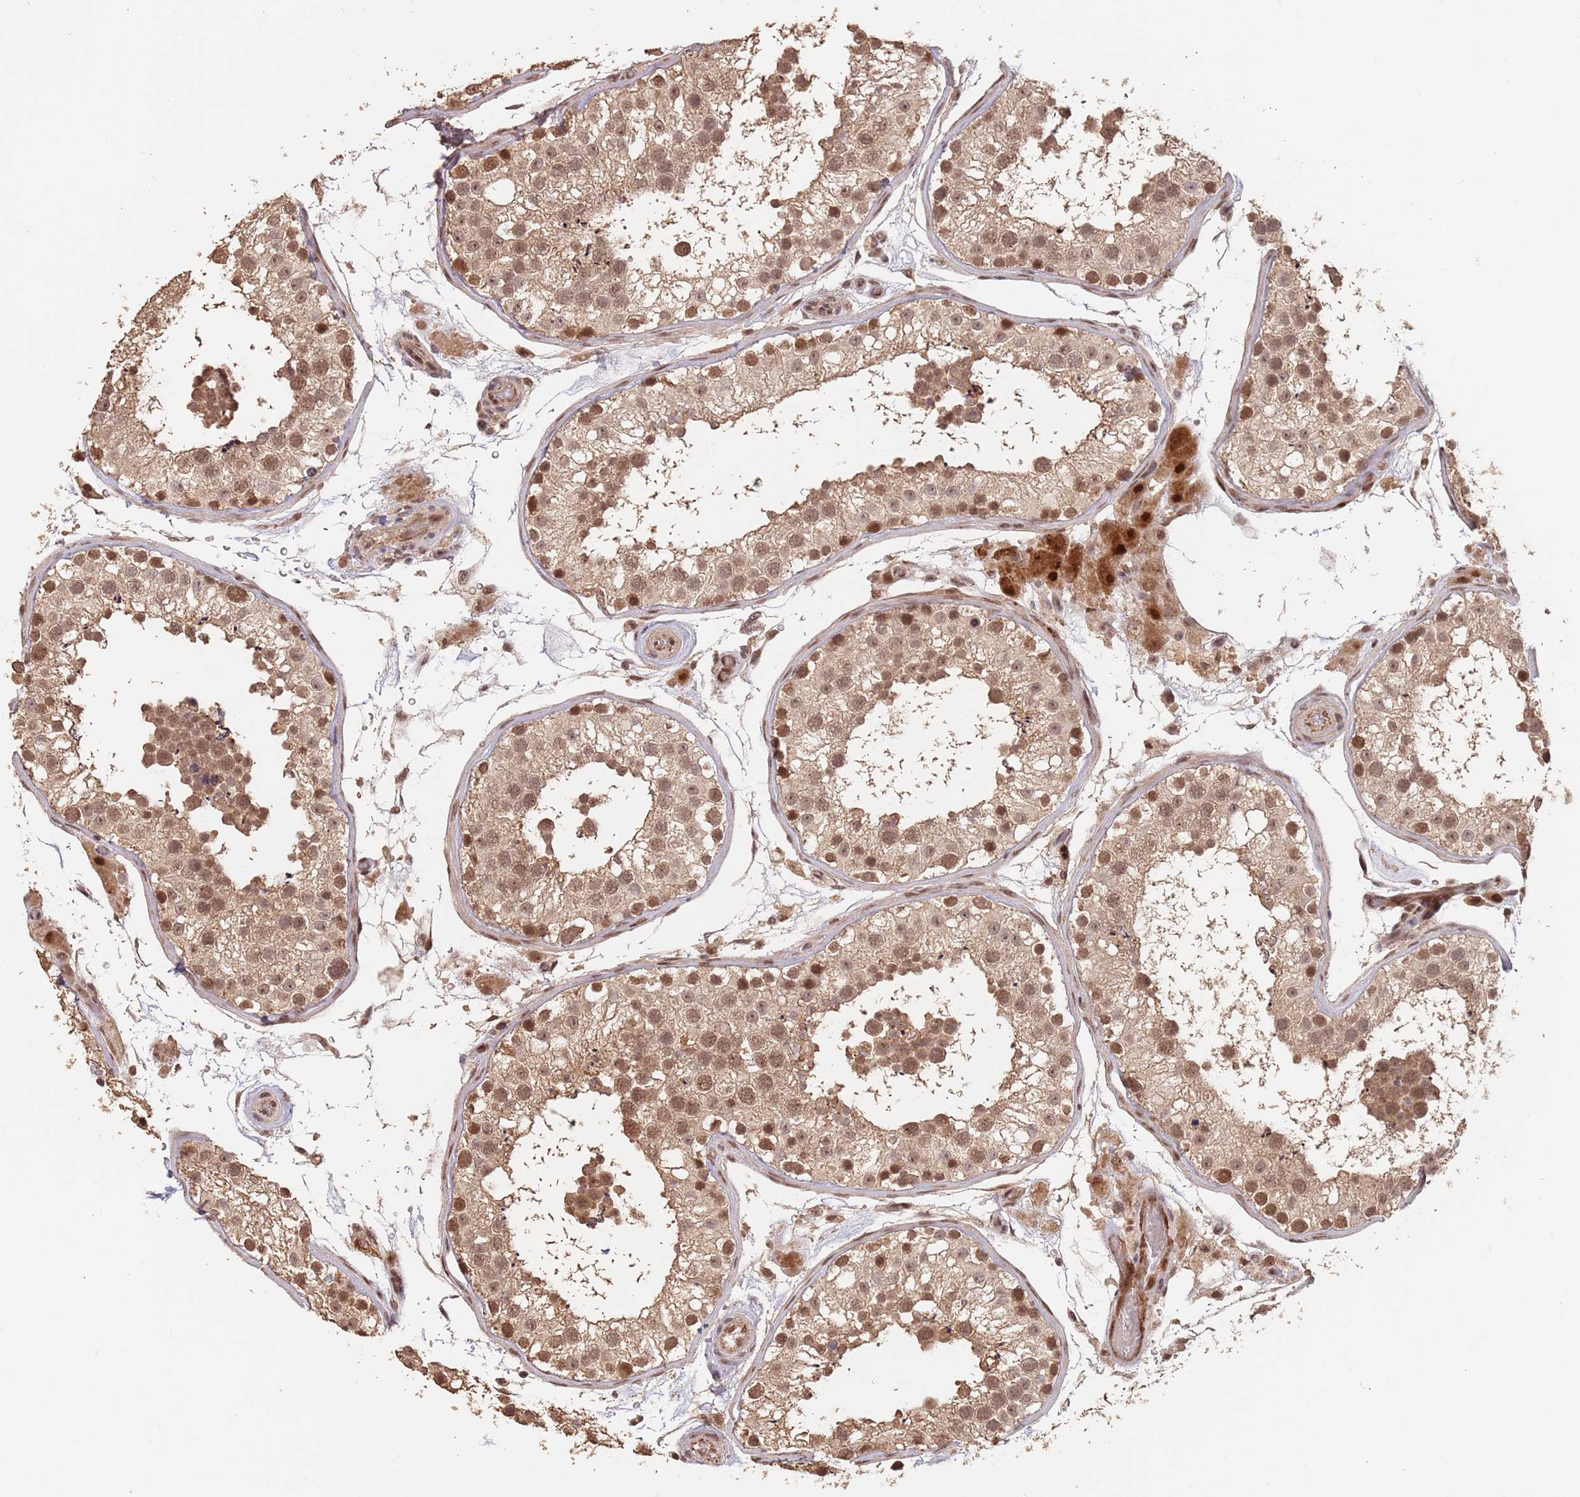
{"staining": {"intensity": "moderate", "quantity": ">75%", "location": "cytoplasmic/membranous,nuclear"}, "tissue": "testis", "cell_type": "Cells in seminiferous ducts", "image_type": "normal", "snomed": [{"axis": "morphology", "description": "Normal tissue, NOS"}, {"axis": "topography", "description": "Testis"}], "caption": "IHC (DAB) staining of normal human testis exhibits moderate cytoplasmic/membranous,nuclear protein positivity in about >75% of cells in seminiferous ducts. (brown staining indicates protein expression, while blue staining denotes nuclei).", "gene": "RFXANK", "patient": {"sex": "male", "age": 26}}